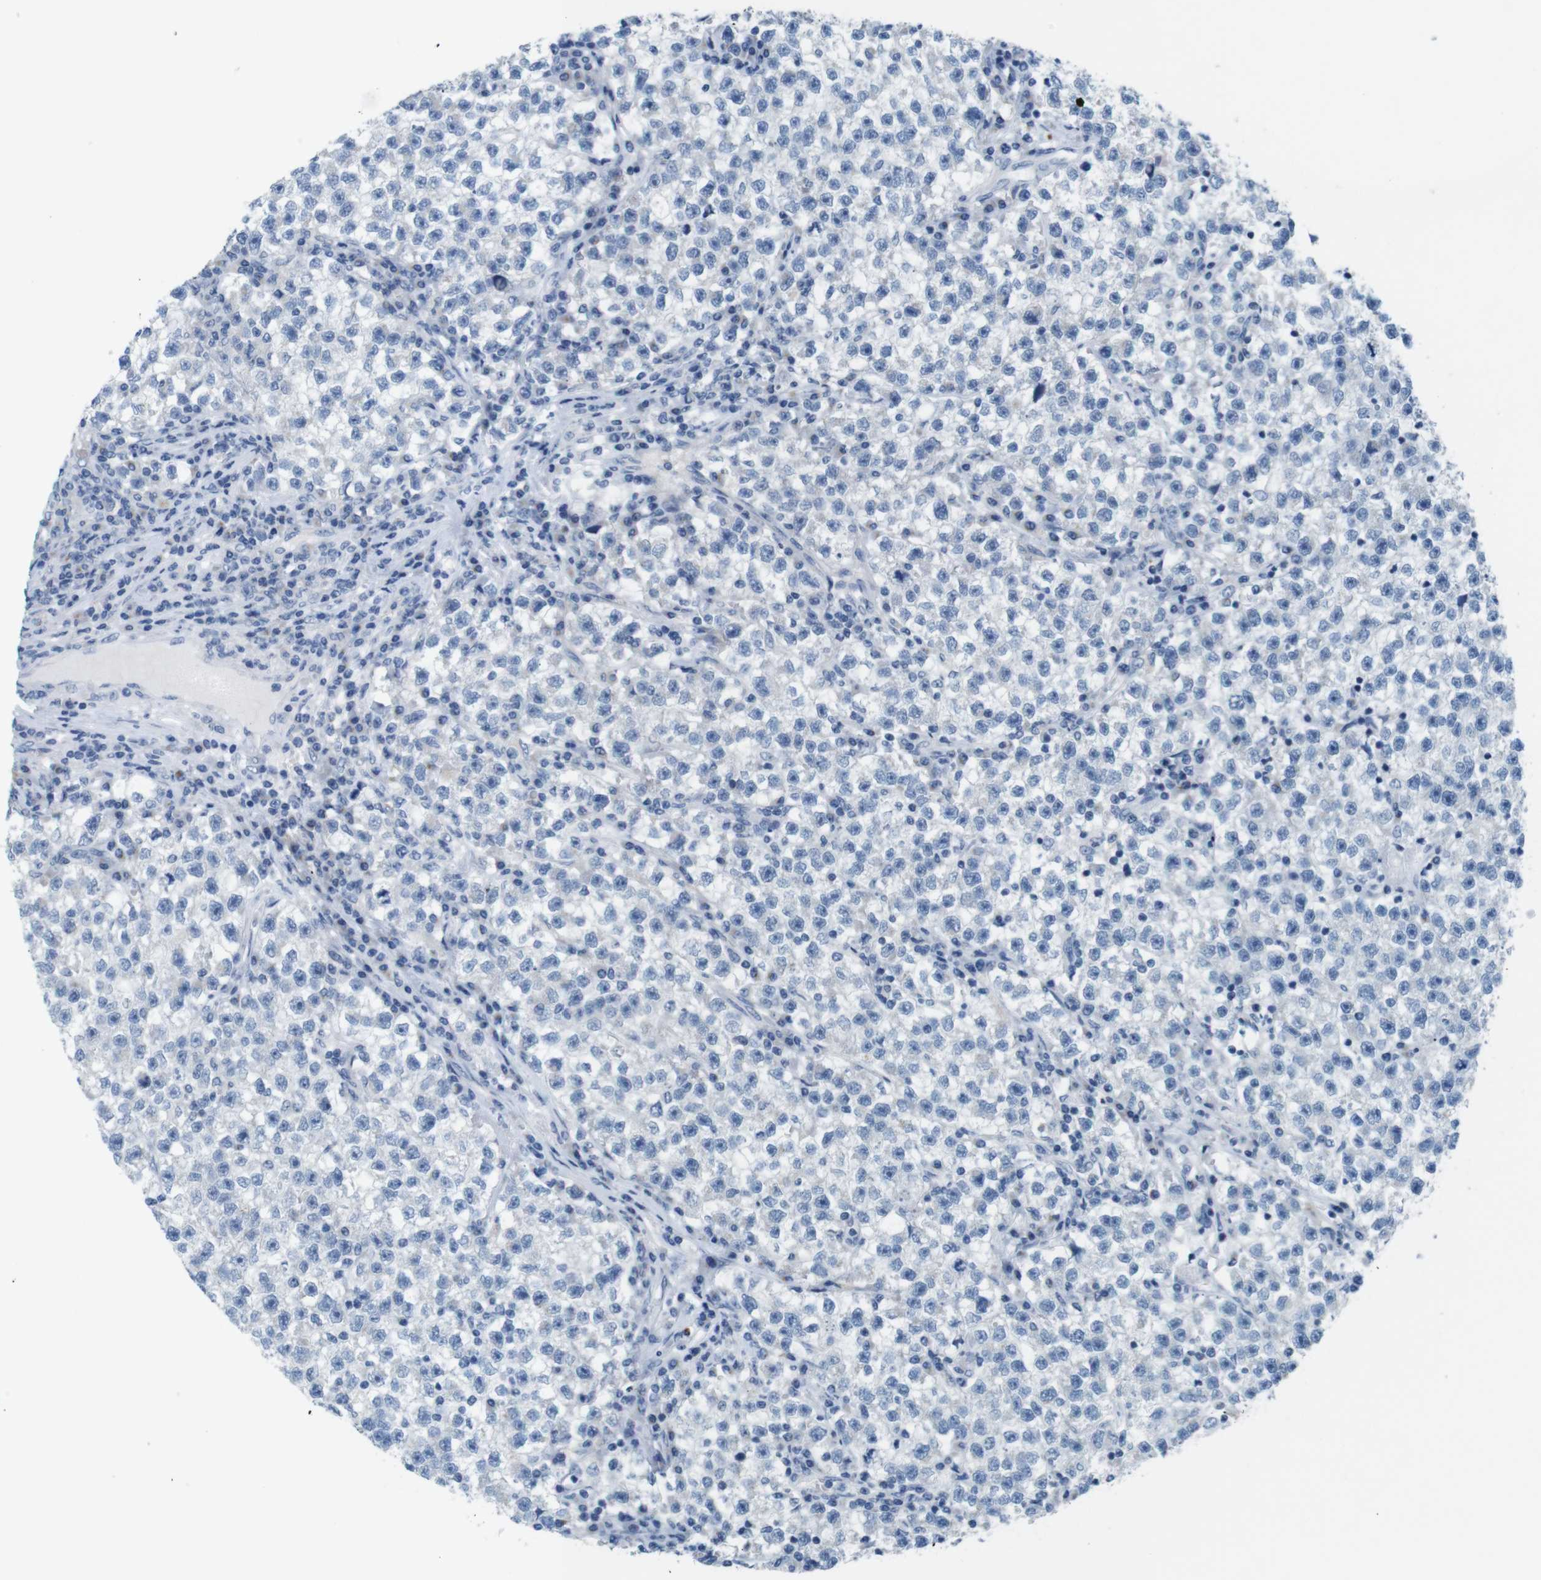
{"staining": {"intensity": "negative", "quantity": "none", "location": "none"}, "tissue": "testis cancer", "cell_type": "Tumor cells", "image_type": "cancer", "snomed": [{"axis": "morphology", "description": "Seminoma, NOS"}, {"axis": "topography", "description": "Testis"}], "caption": "The photomicrograph demonstrates no significant staining in tumor cells of testis seminoma.", "gene": "GOLGA2", "patient": {"sex": "male", "age": 22}}